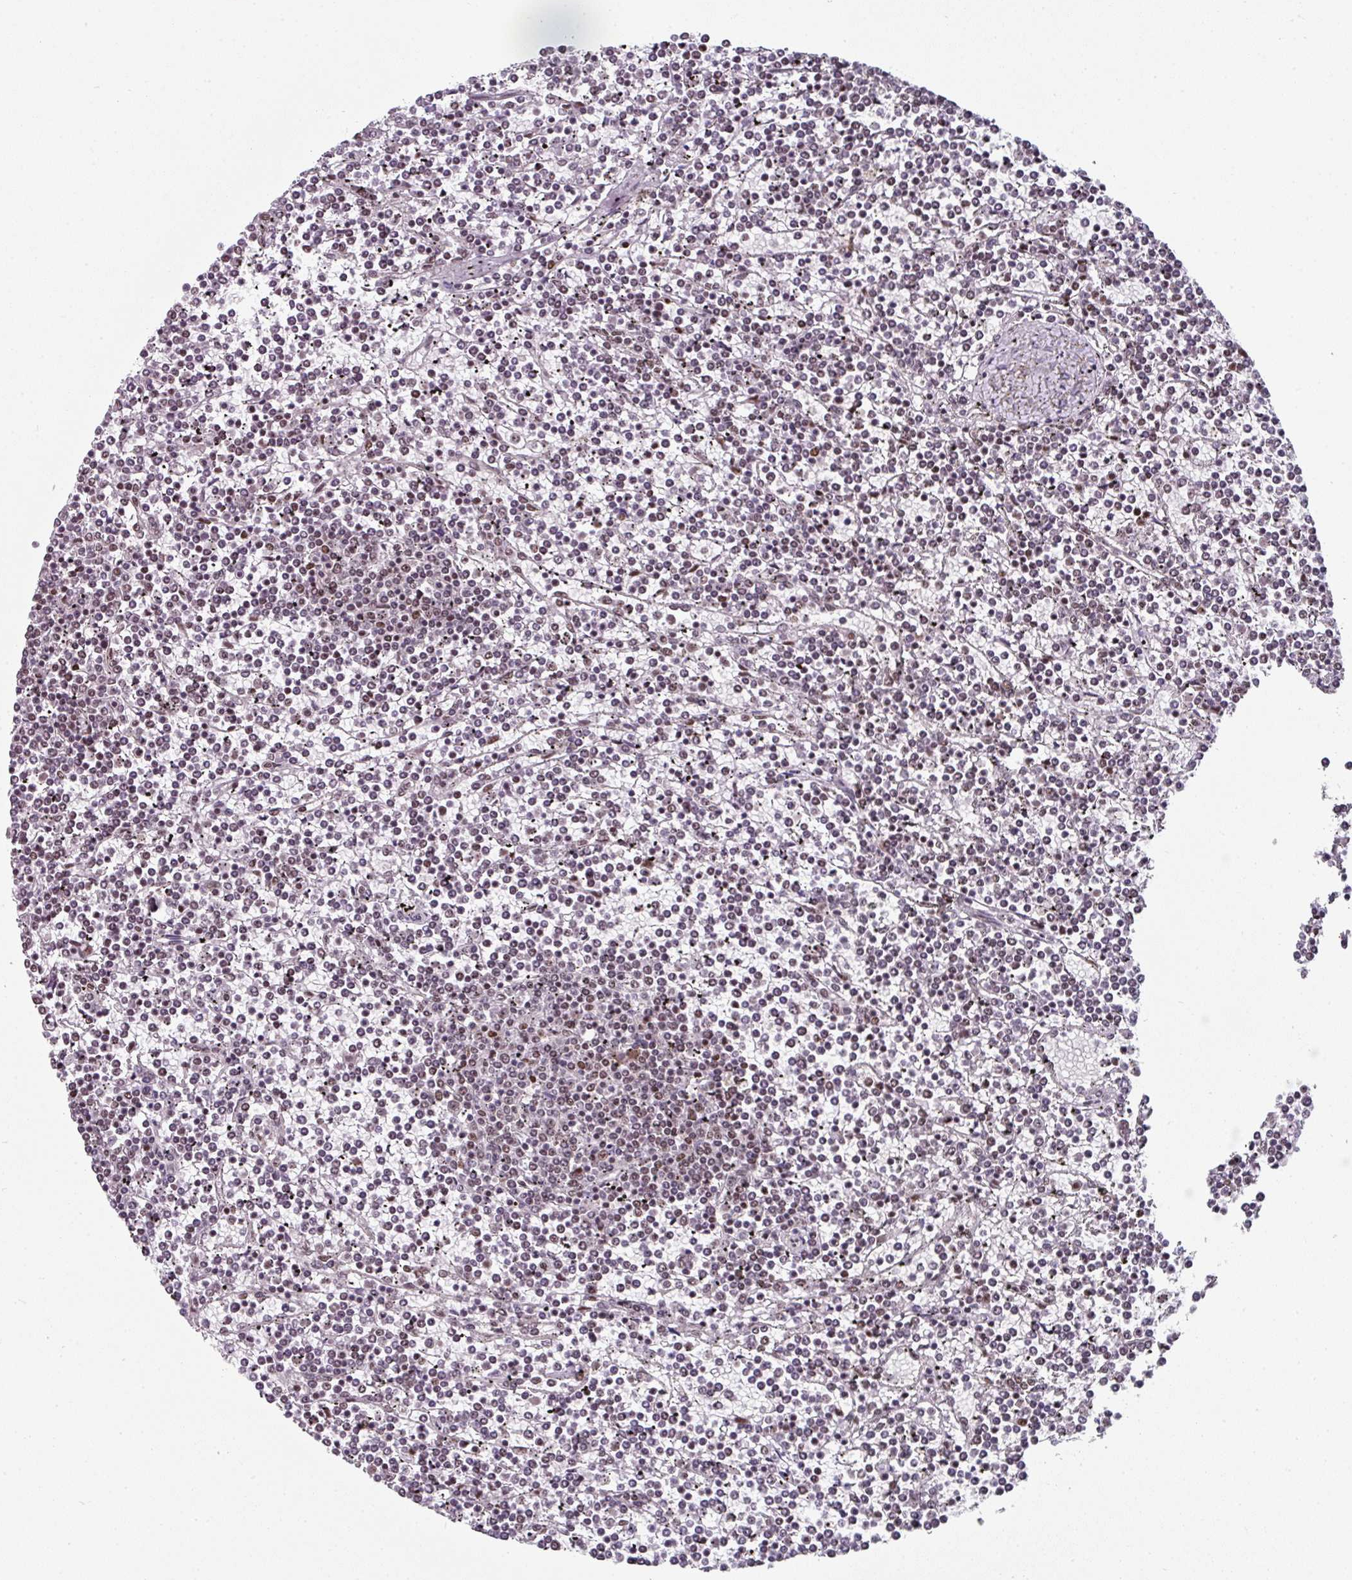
{"staining": {"intensity": "moderate", "quantity": "25%-75%", "location": "nuclear"}, "tissue": "lymphoma", "cell_type": "Tumor cells", "image_type": "cancer", "snomed": [{"axis": "morphology", "description": "Malignant lymphoma, non-Hodgkin's type, Low grade"}, {"axis": "topography", "description": "Spleen"}], "caption": "Protein expression analysis of human lymphoma reveals moderate nuclear positivity in approximately 25%-75% of tumor cells.", "gene": "RAD50", "patient": {"sex": "female", "age": 19}}